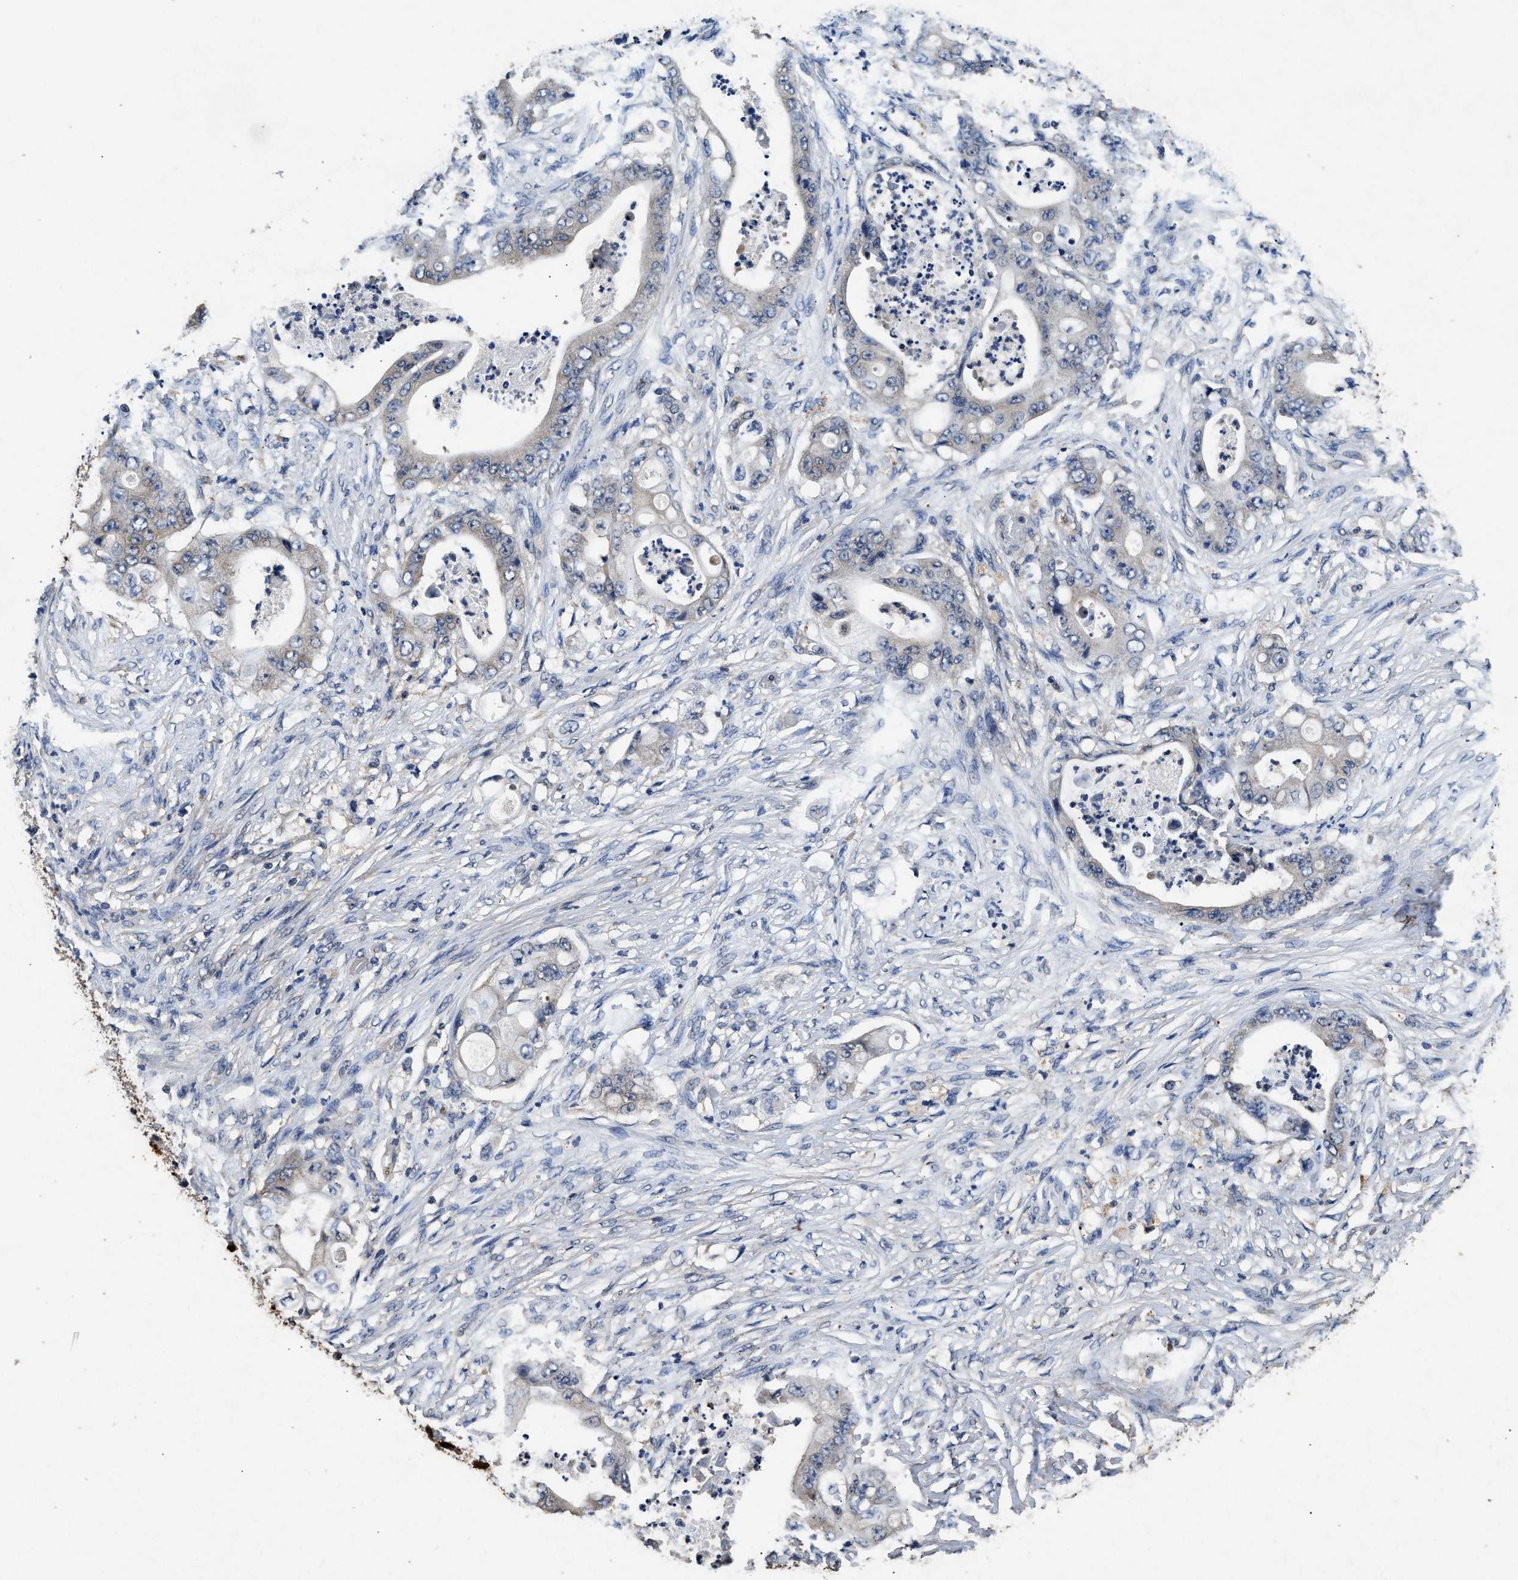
{"staining": {"intensity": "negative", "quantity": "none", "location": "none"}, "tissue": "stomach cancer", "cell_type": "Tumor cells", "image_type": "cancer", "snomed": [{"axis": "morphology", "description": "Adenocarcinoma, NOS"}, {"axis": "topography", "description": "Stomach"}], "caption": "Stomach cancer was stained to show a protein in brown. There is no significant positivity in tumor cells.", "gene": "PDAP1", "patient": {"sex": "female", "age": 73}}